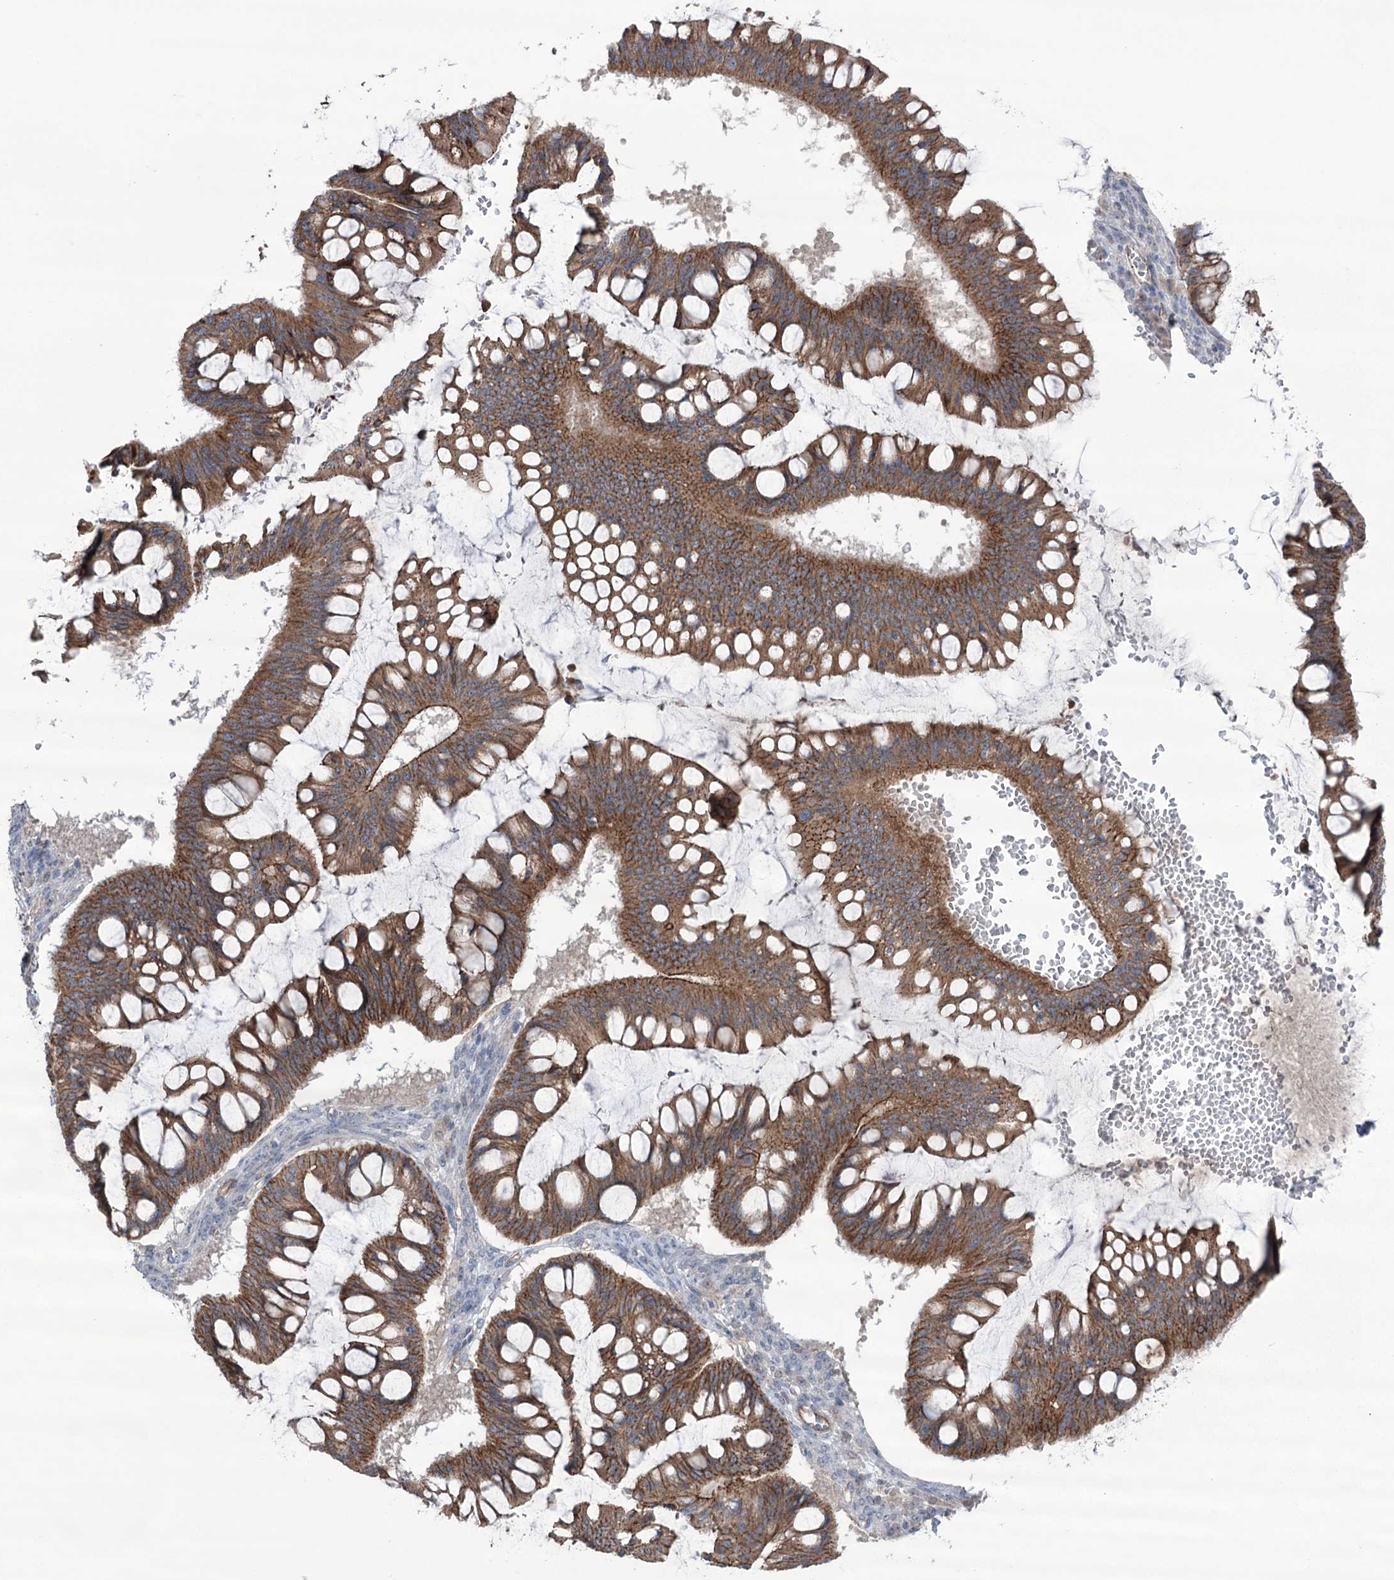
{"staining": {"intensity": "moderate", "quantity": ">75%", "location": "cytoplasmic/membranous"}, "tissue": "ovarian cancer", "cell_type": "Tumor cells", "image_type": "cancer", "snomed": [{"axis": "morphology", "description": "Cystadenocarcinoma, mucinous, NOS"}, {"axis": "topography", "description": "Ovary"}], "caption": "Immunohistochemical staining of ovarian cancer (mucinous cystadenocarcinoma) demonstrates medium levels of moderate cytoplasmic/membranous positivity in about >75% of tumor cells.", "gene": "TRIM71", "patient": {"sex": "female", "age": 73}}